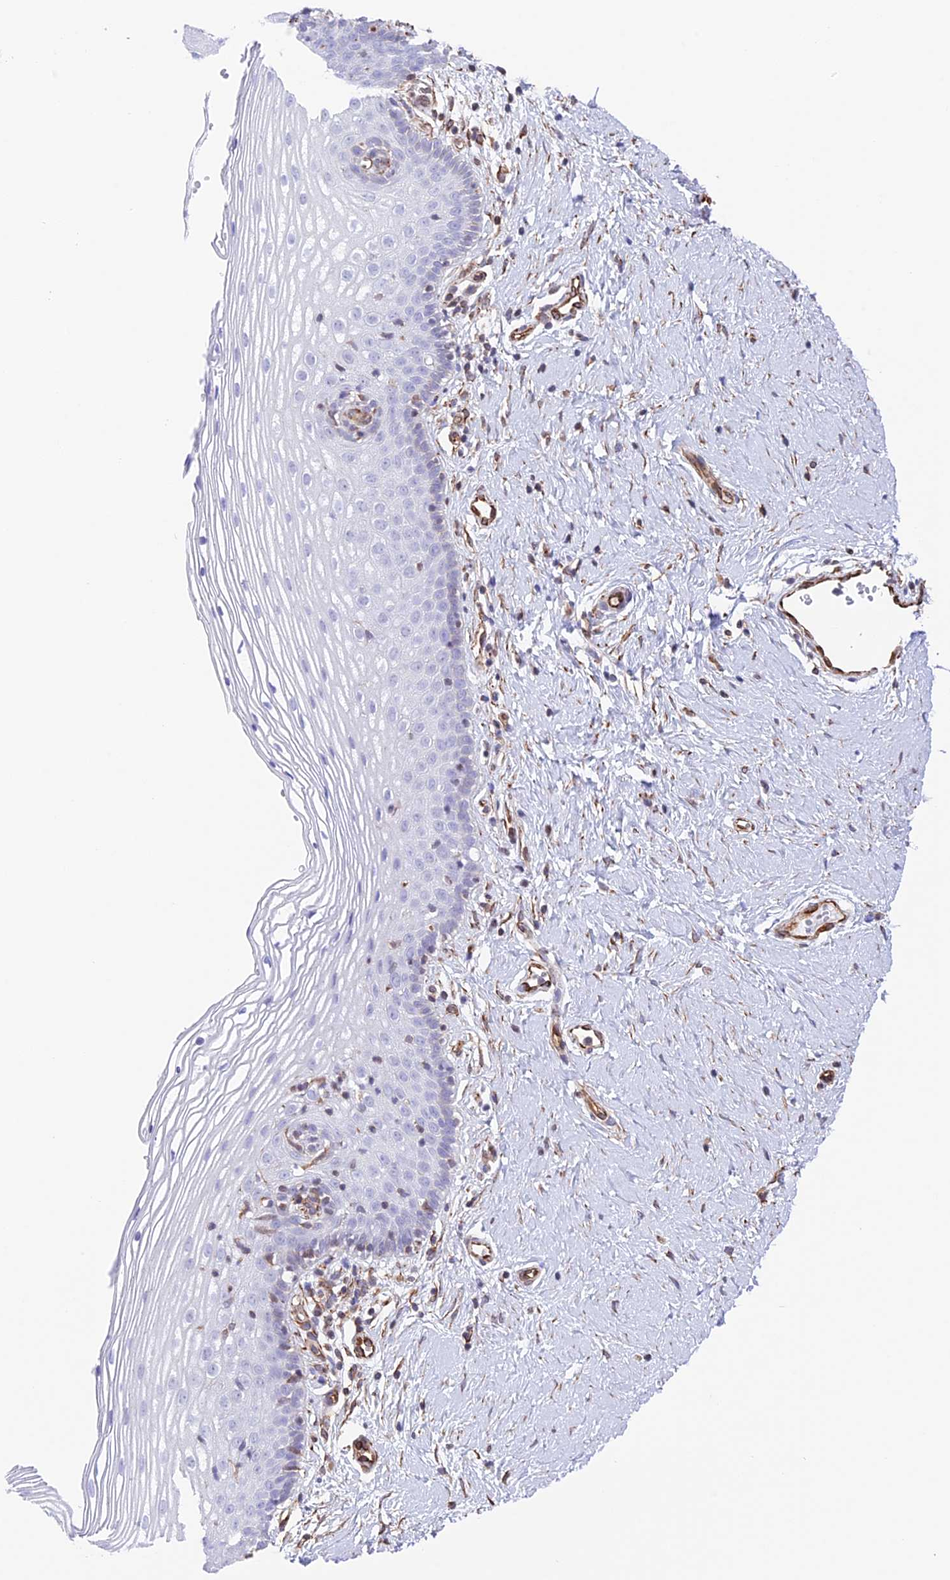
{"staining": {"intensity": "negative", "quantity": "none", "location": "none"}, "tissue": "vagina", "cell_type": "Squamous epithelial cells", "image_type": "normal", "snomed": [{"axis": "morphology", "description": "Normal tissue, NOS"}, {"axis": "topography", "description": "Vagina"}], "caption": "Immunohistochemistry of benign human vagina displays no positivity in squamous epithelial cells.", "gene": "ZNF652", "patient": {"sex": "female", "age": 32}}